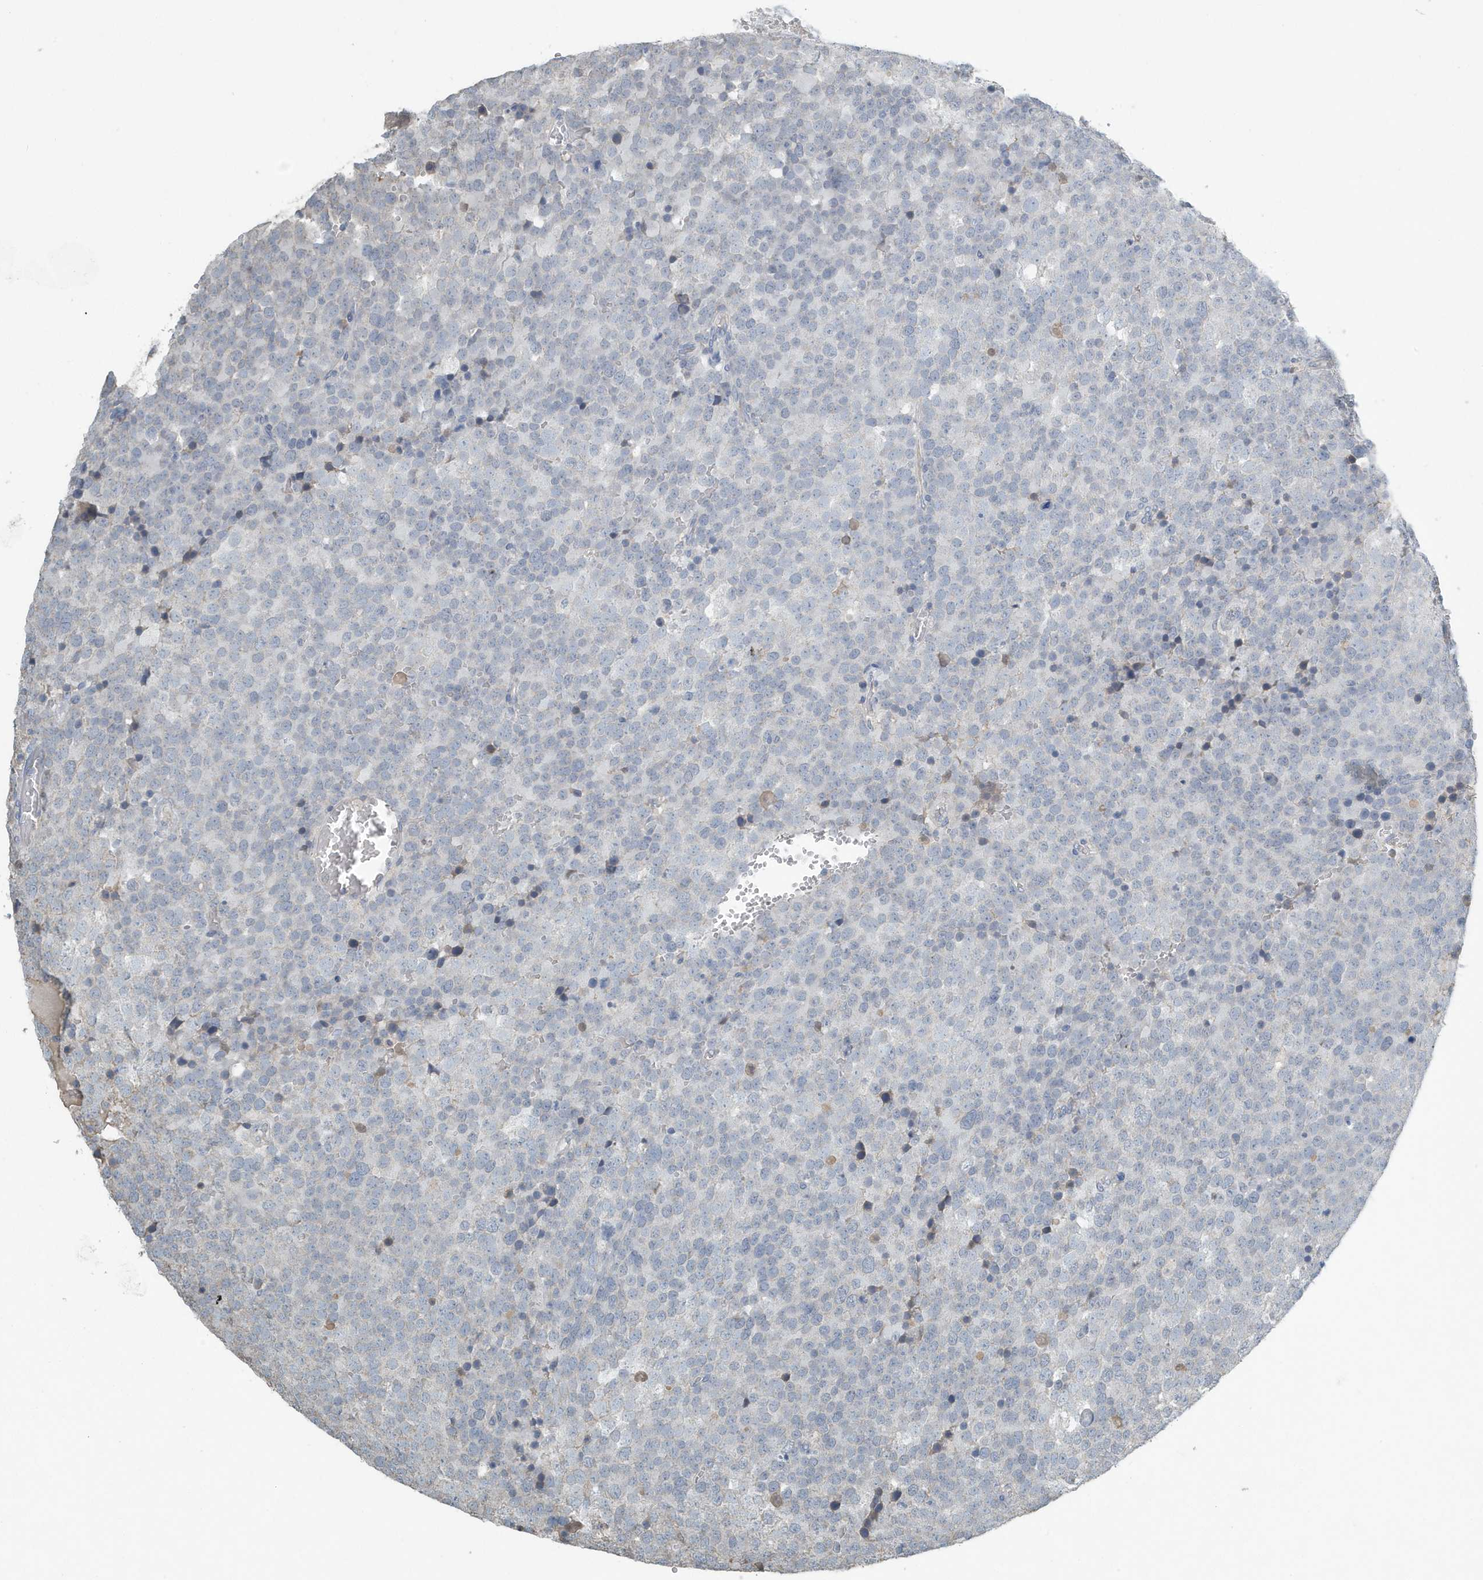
{"staining": {"intensity": "negative", "quantity": "none", "location": "none"}, "tissue": "testis cancer", "cell_type": "Tumor cells", "image_type": "cancer", "snomed": [{"axis": "morphology", "description": "Seminoma, NOS"}, {"axis": "topography", "description": "Testis"}], "caption": "Immunohistochemistry of seminoma (testis) exhibits no expression in tumor cells.", "gene": "UGT2B4", "patient": {"sex": "male", "age": 71}}